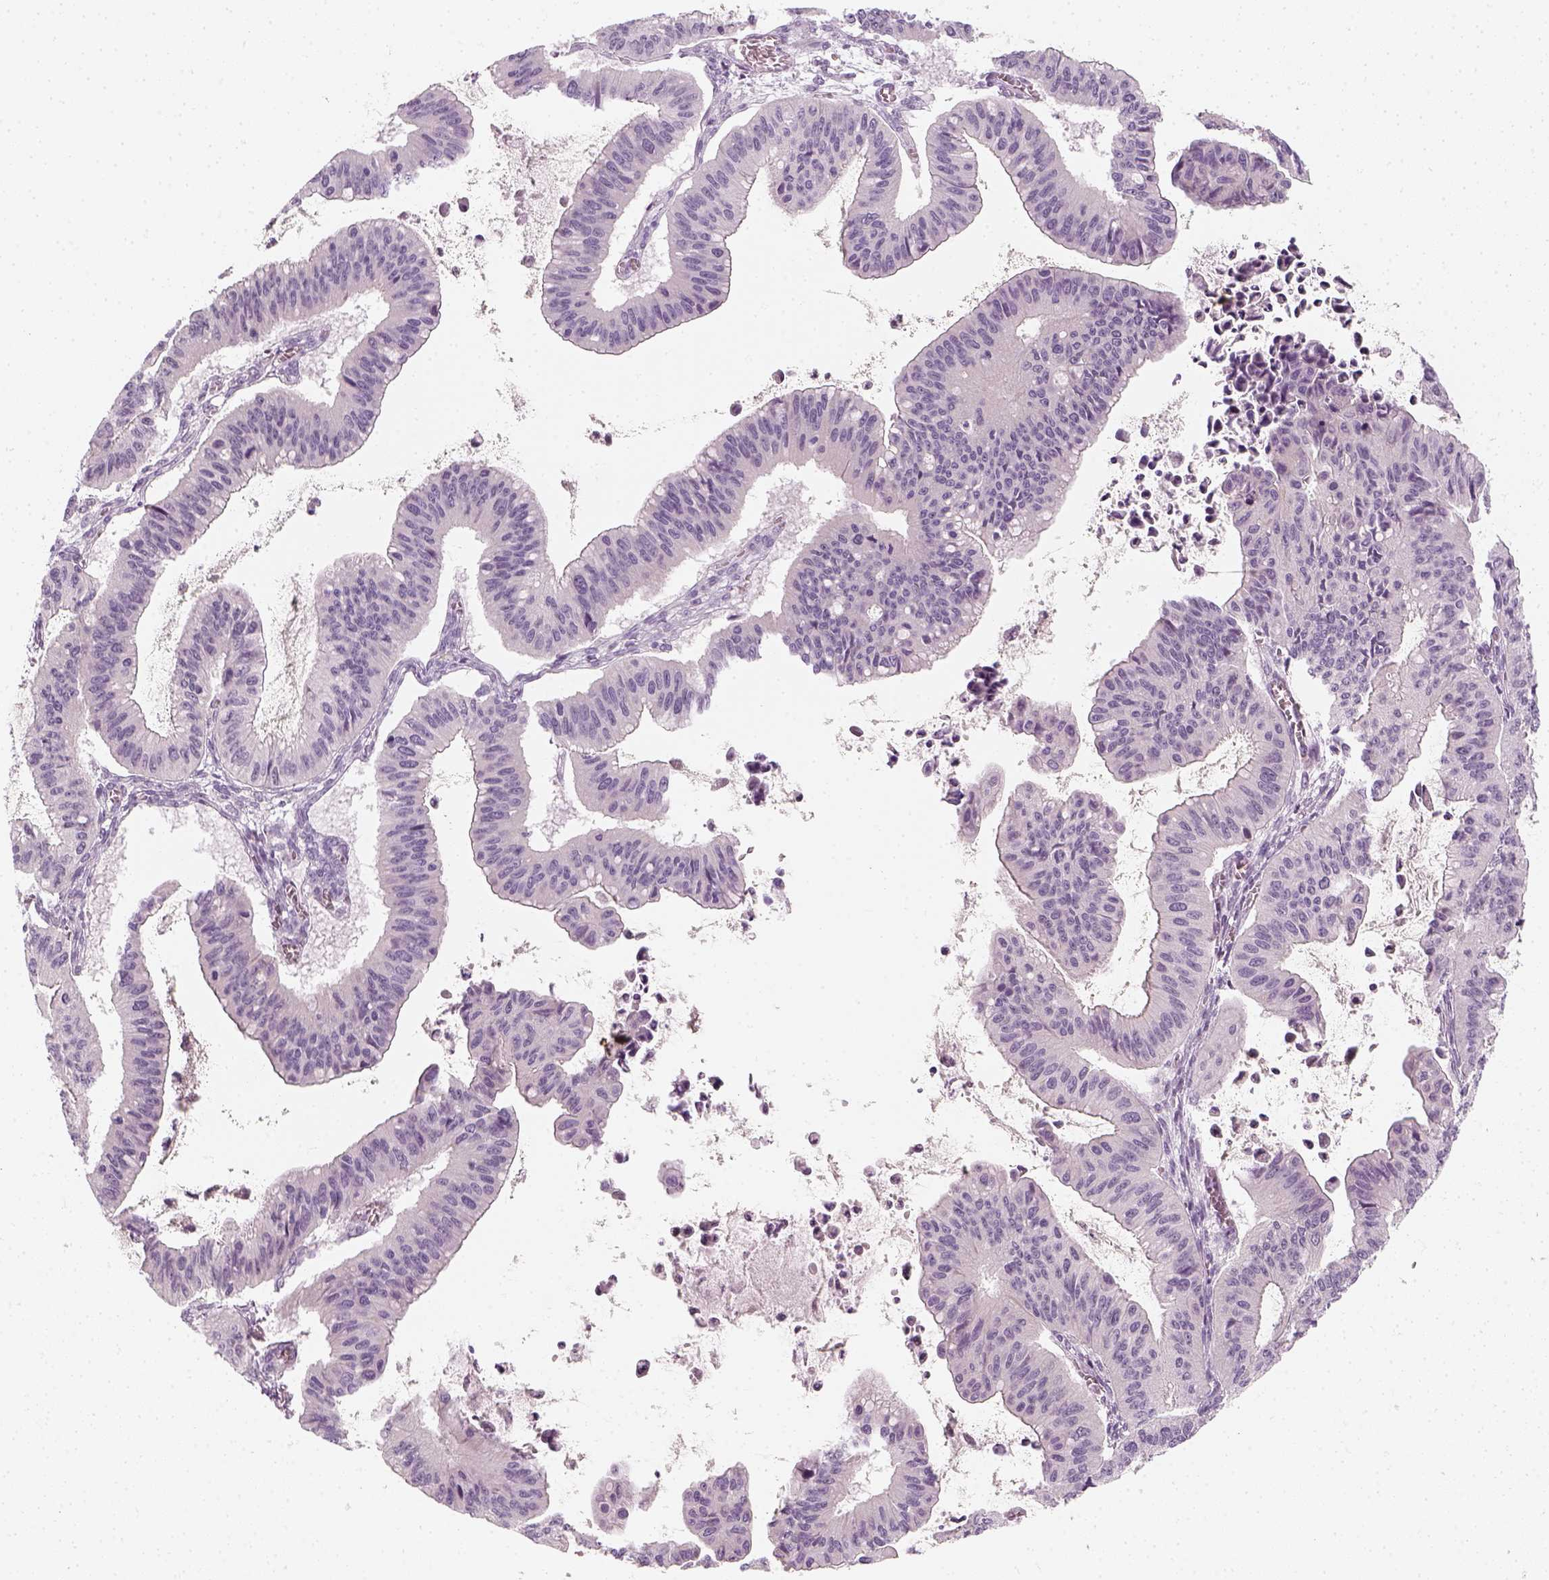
{"staining": {"intensity": "negative", "quantity": "none", "location": "none"}, "tissue": "ovarian cancer", "cell_type": "Tumor cells", "image_type": "cancer", "snomed": [{"axis": "morphology", "description": "Cystadenocarcinoma, mucinous, NOS"}, {"axis": "topography", "description": "Ovary"}], "caption": "The image displays no staining of tumor cells in ovarian mucinous cystadenocarcinoma.", "gene": "PRAME", "patient": {"sex": "female", "age": 72}}